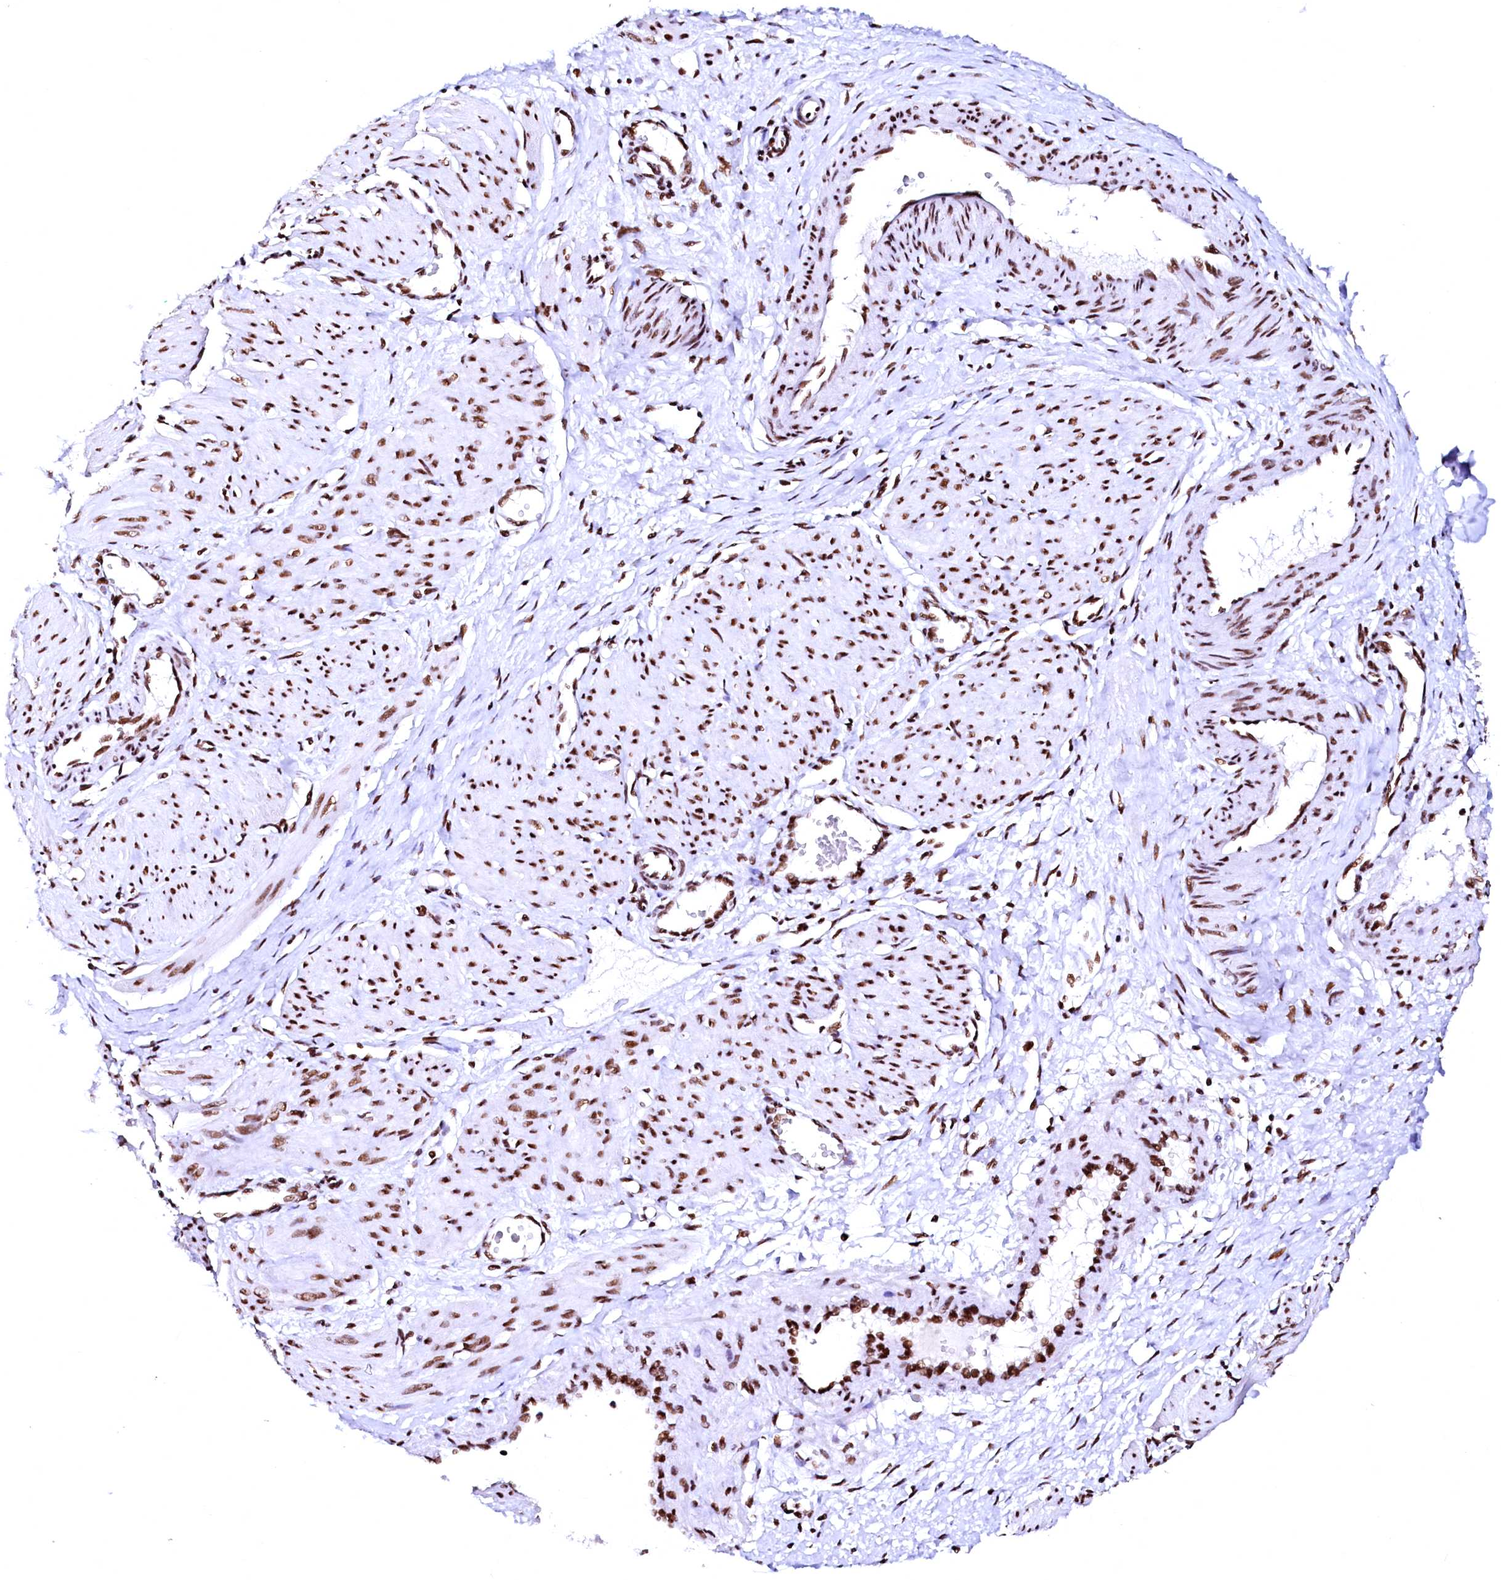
{"staining": {"intensity": "strong", "quantity": ">75%", "location": "nuclear"}, "tissue": "smooth muscle", "cell_type": "Smooth muscle cells", "image_type": "normal", "snomed": [{"axis": "morphology", "description": "Normal tissue, NOS"}, {"axis": "topography", "description": "Endometrium"}], "caption": "Brown immunohistochemical staining in normal smooth muscle reveals strong nuclear expression in approximately >75% of smooth muscle cells.", "gene": "CPSF6", "patient": {"sex": "female", "age": 33}}